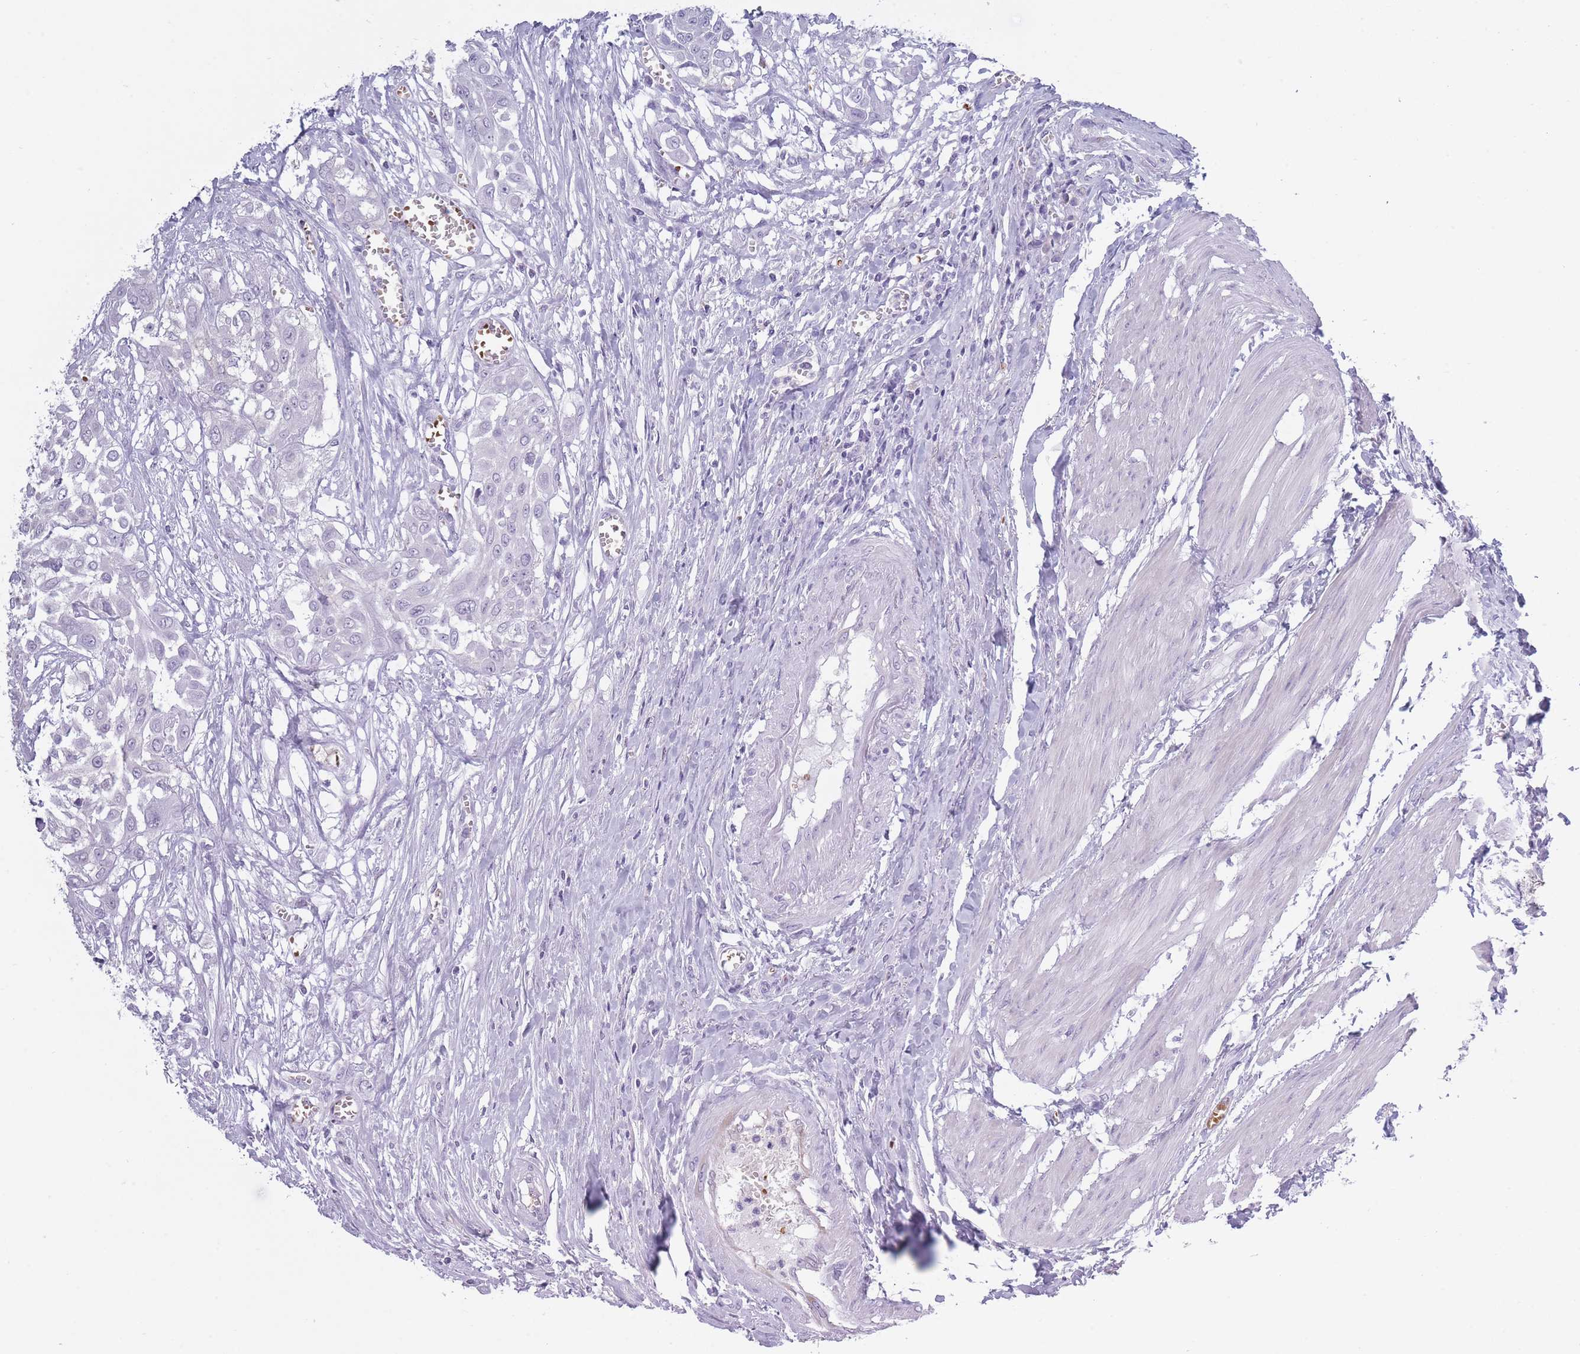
{"staining": {"intensity": "negative", "quantity": "none", "location": "none"}, "tissue": "urothelial cancer", "cell_type": "Tumor cells", "image_type": "cancer", "snomed": [{"axis": "morphology", "description": "Urothelial carcinoma, High grade"}, {"axis": "topography", "description": "Urinary bladder"}], "caption": "Immunohistochemical staining of urothelial carcinoma (high-grade) displays no significant expression in tumor cells.", "gene": "OR7C1", "patient": {"sex": "male", "age": 57}}